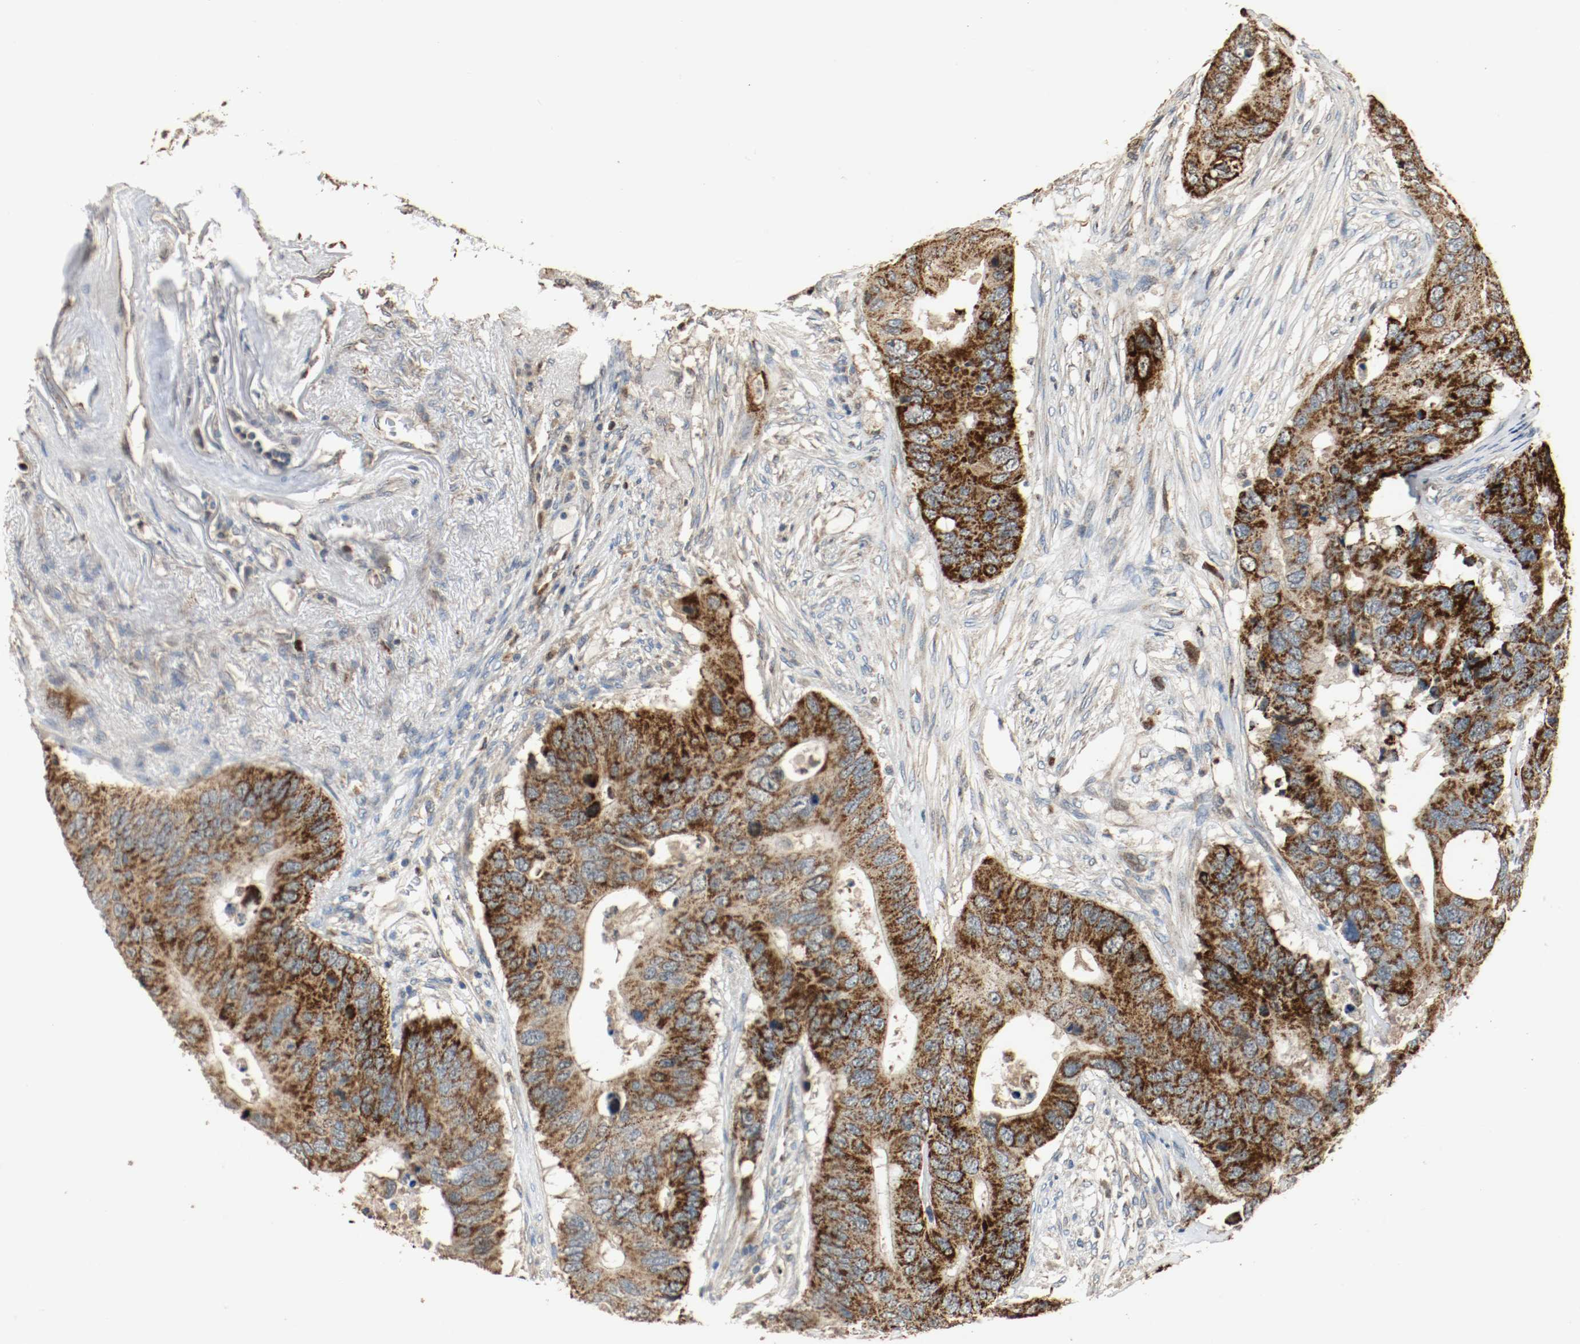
{"staining": {"intensity": "strong", "quantity": ">75%", "location": "cytoplasmic/membranous"}, "tissue": "colorectal cancer", "cell_type": "Tumor cells", "image_type": "cancer", "snomed": [{"axis": "morphology", "description": "Adenocarcinoma, NOS"}, {"axis": "topography", "description": "Colon"}], "caption": "Adenocarcinoma (colorectal) stained with immunohistochemistry reveals strong cytoplasmic/membranous positivity in about >75% of tumor cells.", "gene": "ALDH4A1", "patient": {"sex": "male", "age": 71}}